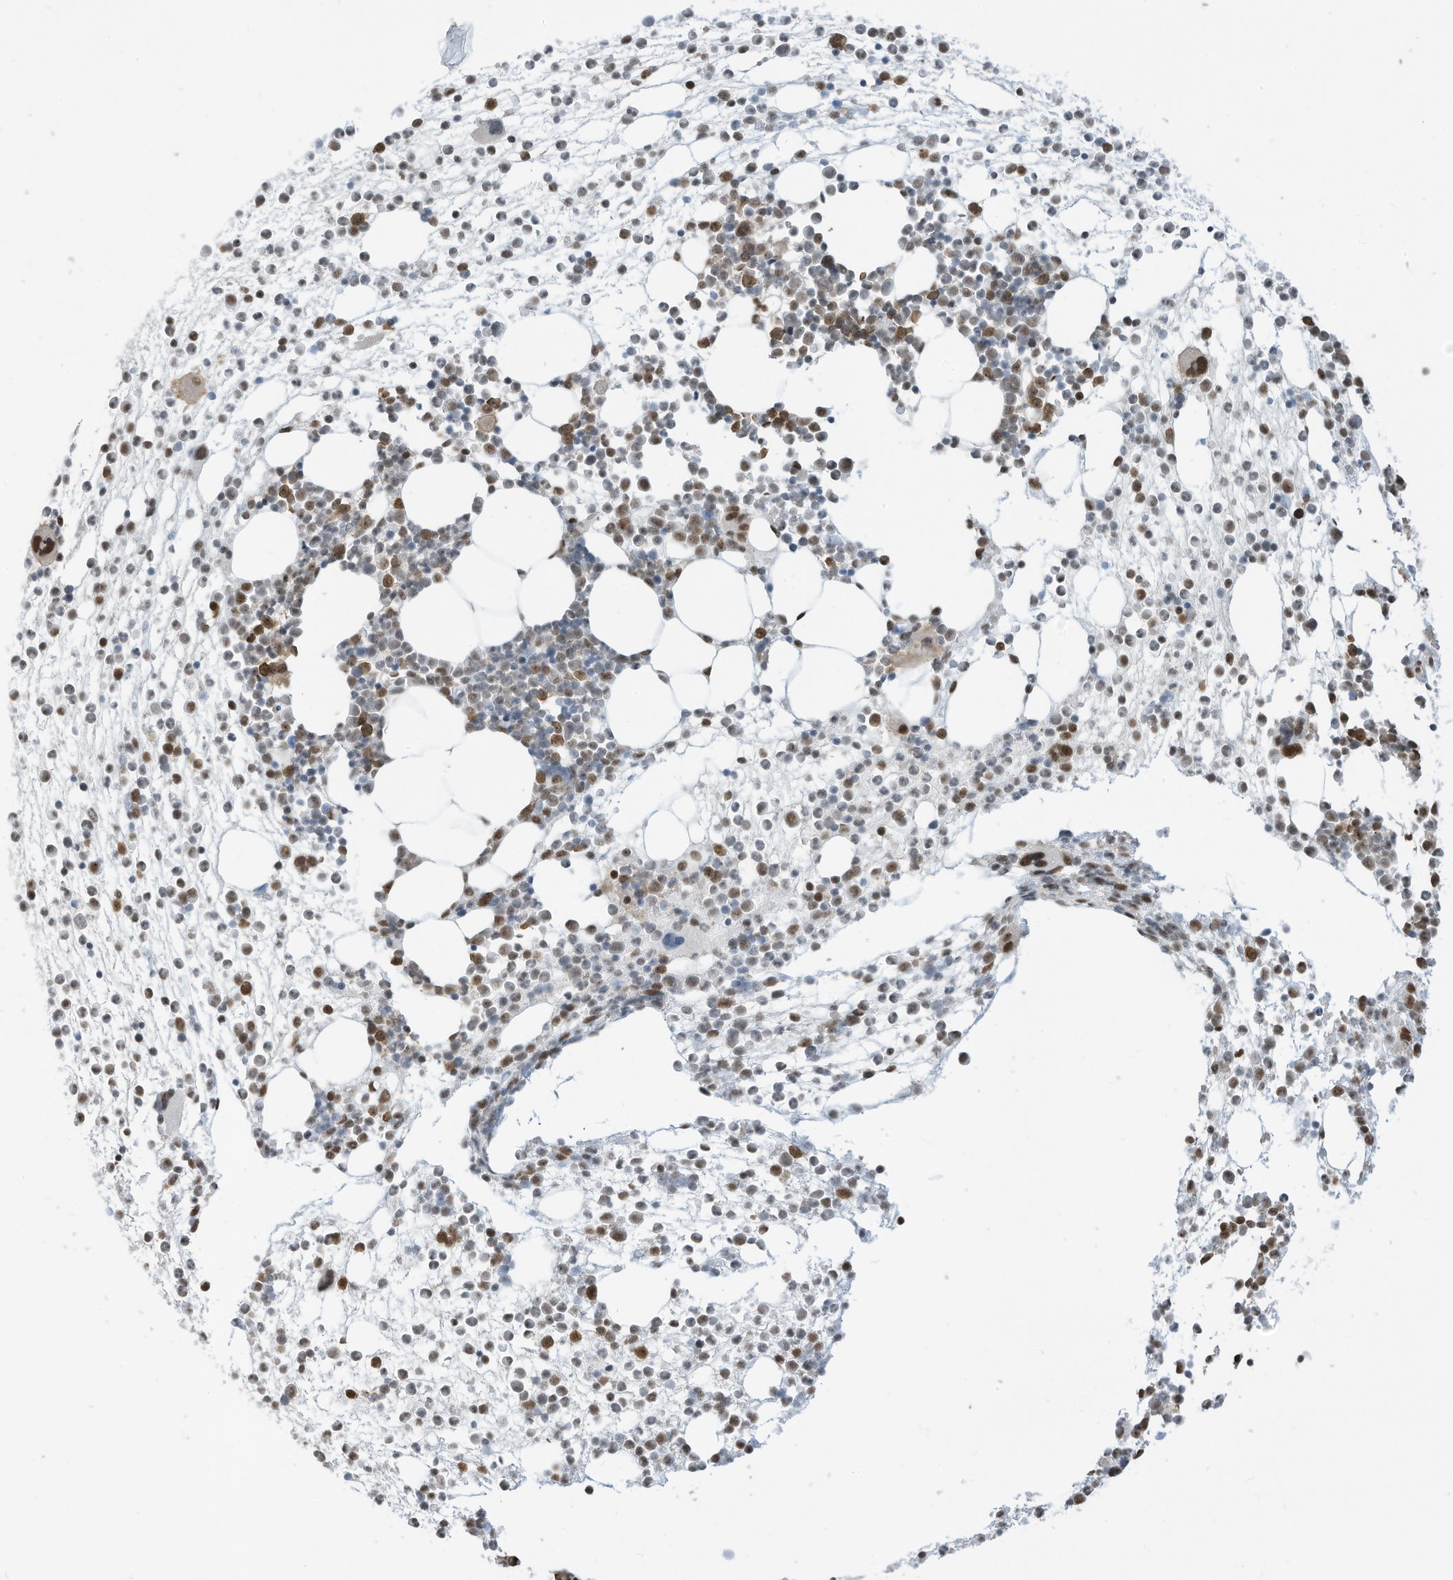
{"staining": {"intensity": "moderate", "quantity": "25%-75%", "location": "cytoplasmic/membranous,nuclear"}, "tissue": "bone marrow", "cell_type": "Hematopoietic cells", "image_type": "normal", "snomed": [{"axis": "morphology", "description": "Normal tissue, NOS"}, {"axis": "topography", "description": "Bone marrow"}], "caption": "Unremarkable bone marrow displays moderate cytoplasmic/membranous,nuclear staining in about 25%-75% of hematopoietic cells, visualized by immunohistochemistry.", "gene": "ZNF195", "patient": {"sex": "male", "age": 54}}